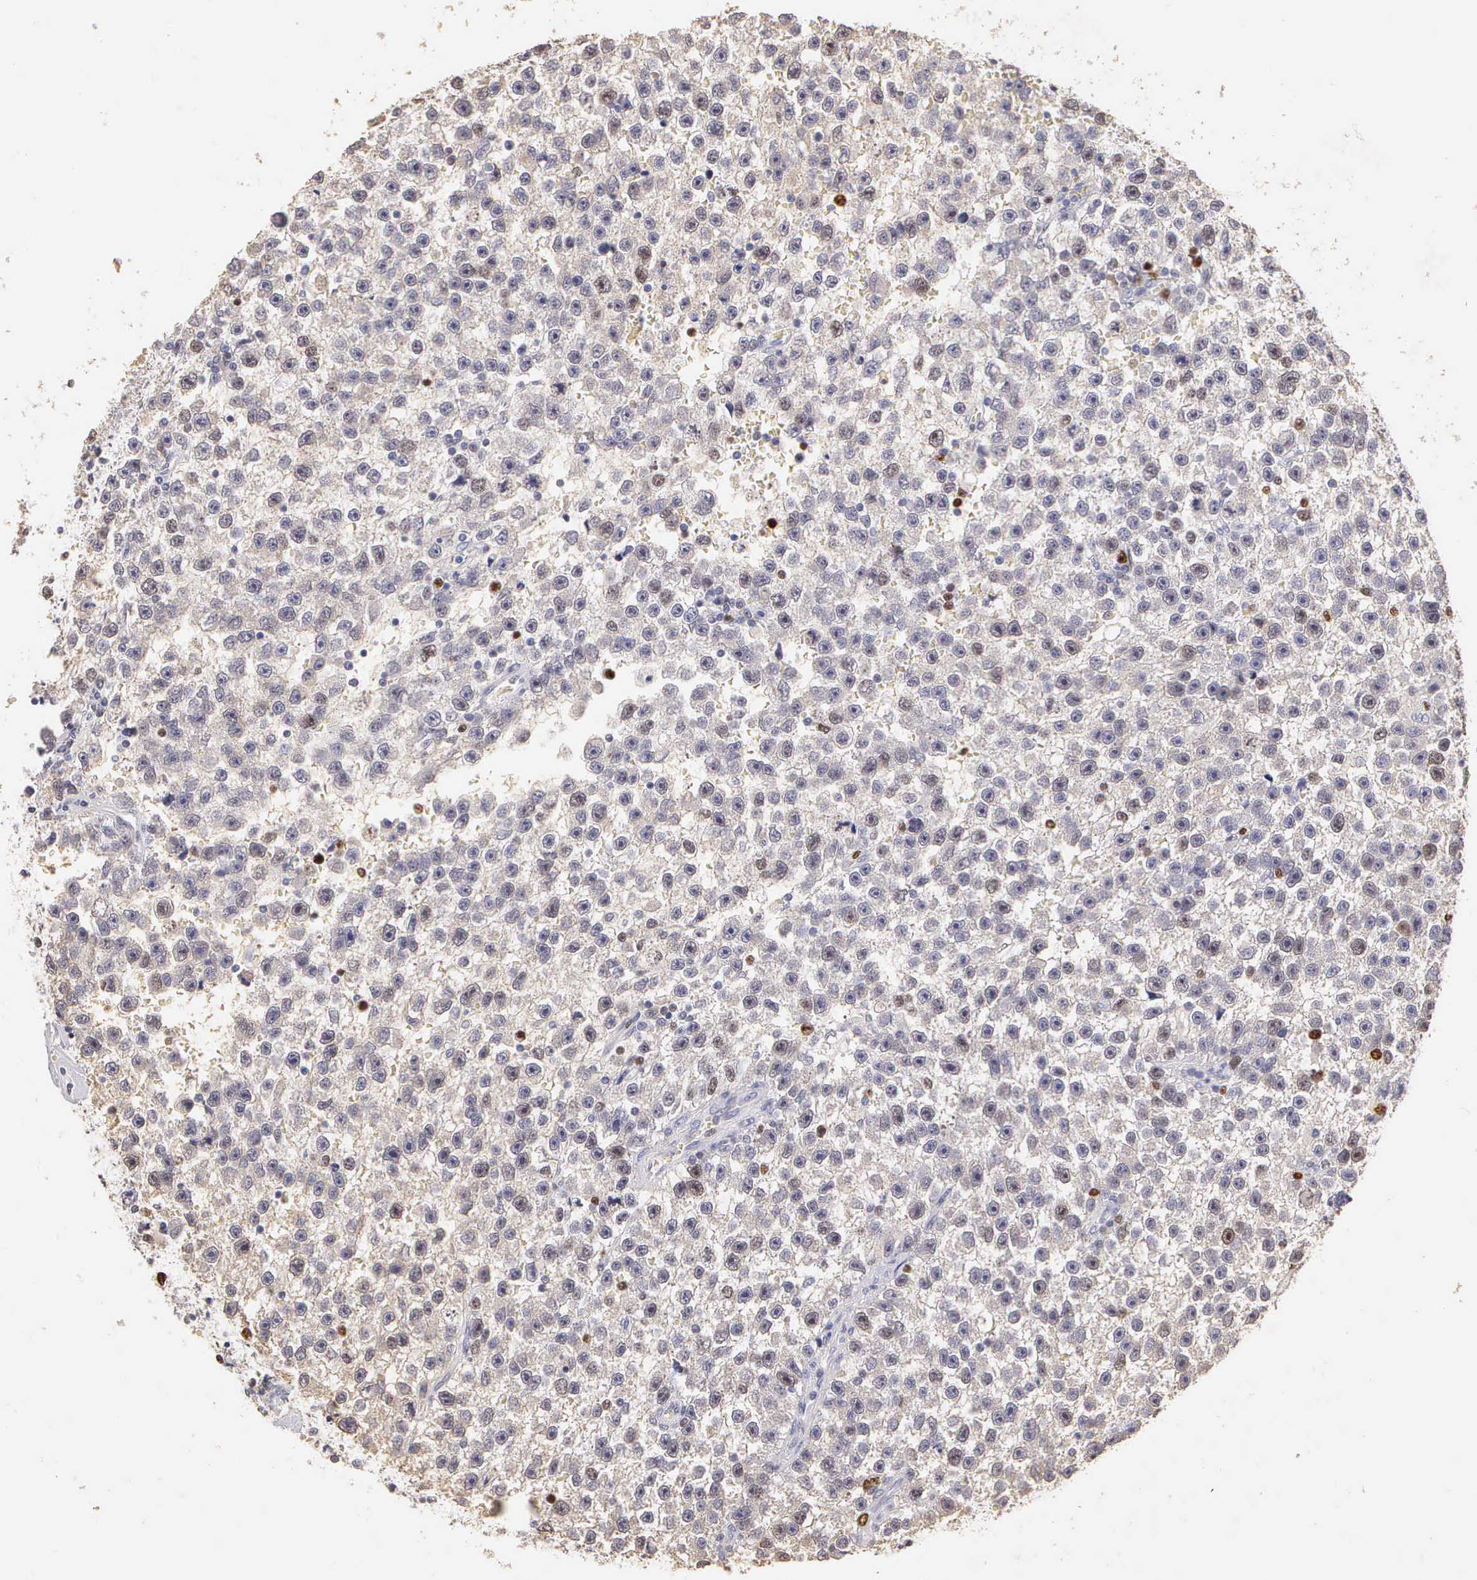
{"staining": {"intensity": "negative", "quantity": "none", "location": "none"}, "tissue": "testis cancer", "cell_type": "Tumor cells", "image_type": "cancer", "snomed": [{"axis": "morphology", "description": "Seminoma, NOS"}, {"axis": "topography", "description": "Testis"}], "caption": "The photomicrograph reveals no significant positivity in tumor cells of testis cancer.", "gene": "MKI67", "patient": {"sex": "male", "age": 33}}